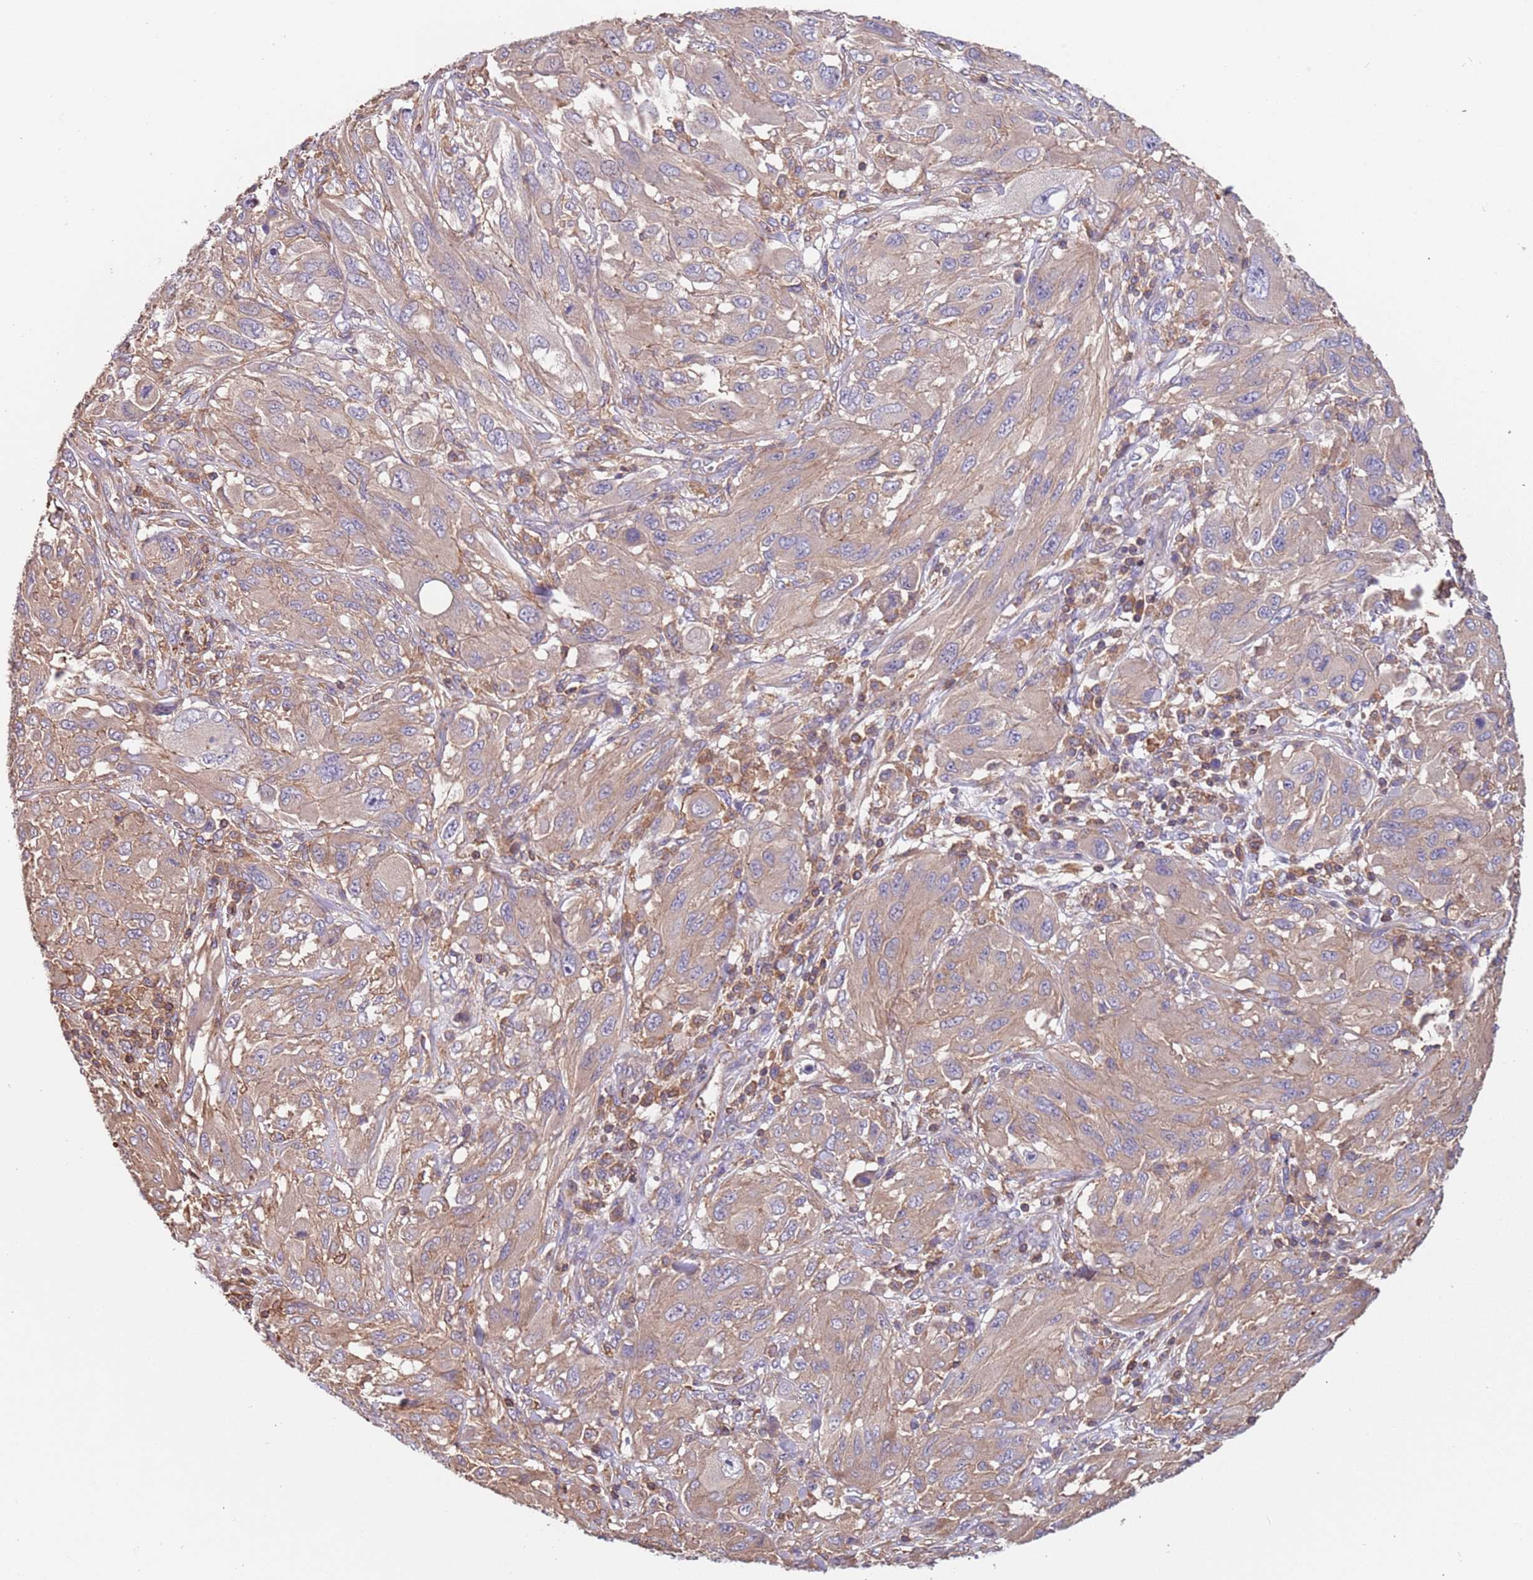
{"staining": {"intensity": "weak", "quantity": "<25%", "location": "cytoplasmic/membranous"}, "tissue": "melanoma", "cell_type": "Tumor cells", "image_type": "cancer", "snomed": [{"axis": "morphology", "description": "Malignant melanoma, NOS"}, {"axis": "topography", "description": "Skin"}], "caption": "This is an immunohistochemistry (IHC) histopathology image of melanoma. There is no expression in tumor cells.", "gene": "SYT4", "patient": {"sex": "female", "age": 91}}